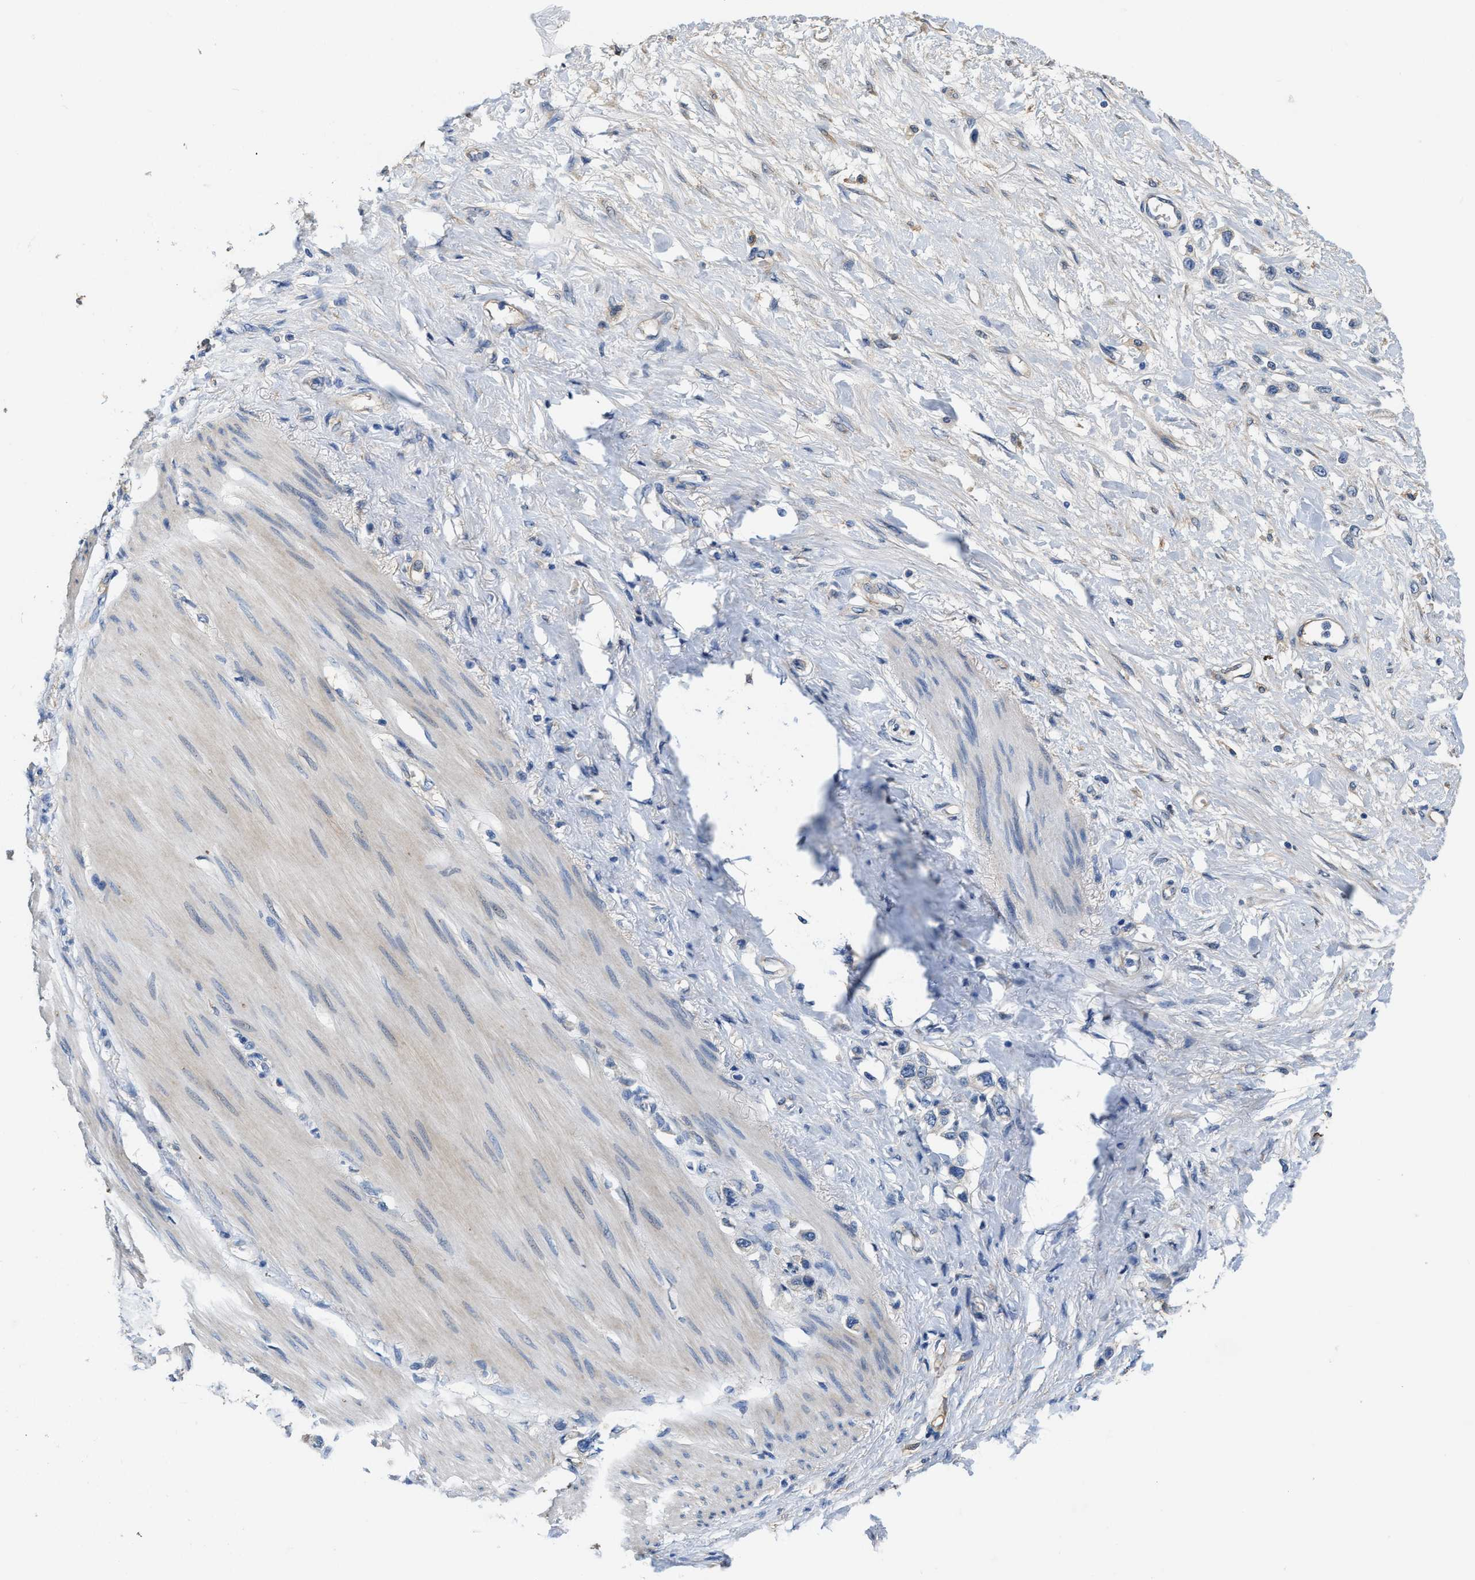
{"staining": {"intensity": "negative", "quantity": "none", "location": "none"}, "tissue": "stomach cancer", "cell_type": "Tumor cells", "image_type": "cancer", "snomed": [{"axis": "morphology", "description": "Adenocarcinoma, NOS"}, {"axis": "topography", "description": "Stomach"}], "caption": "Photomicrograph shows no significant protein positivity in tumor cells of stomach adenocarcinoma.", "gene": "PEG10", "patient": {"sex": "female", "age": 65}}